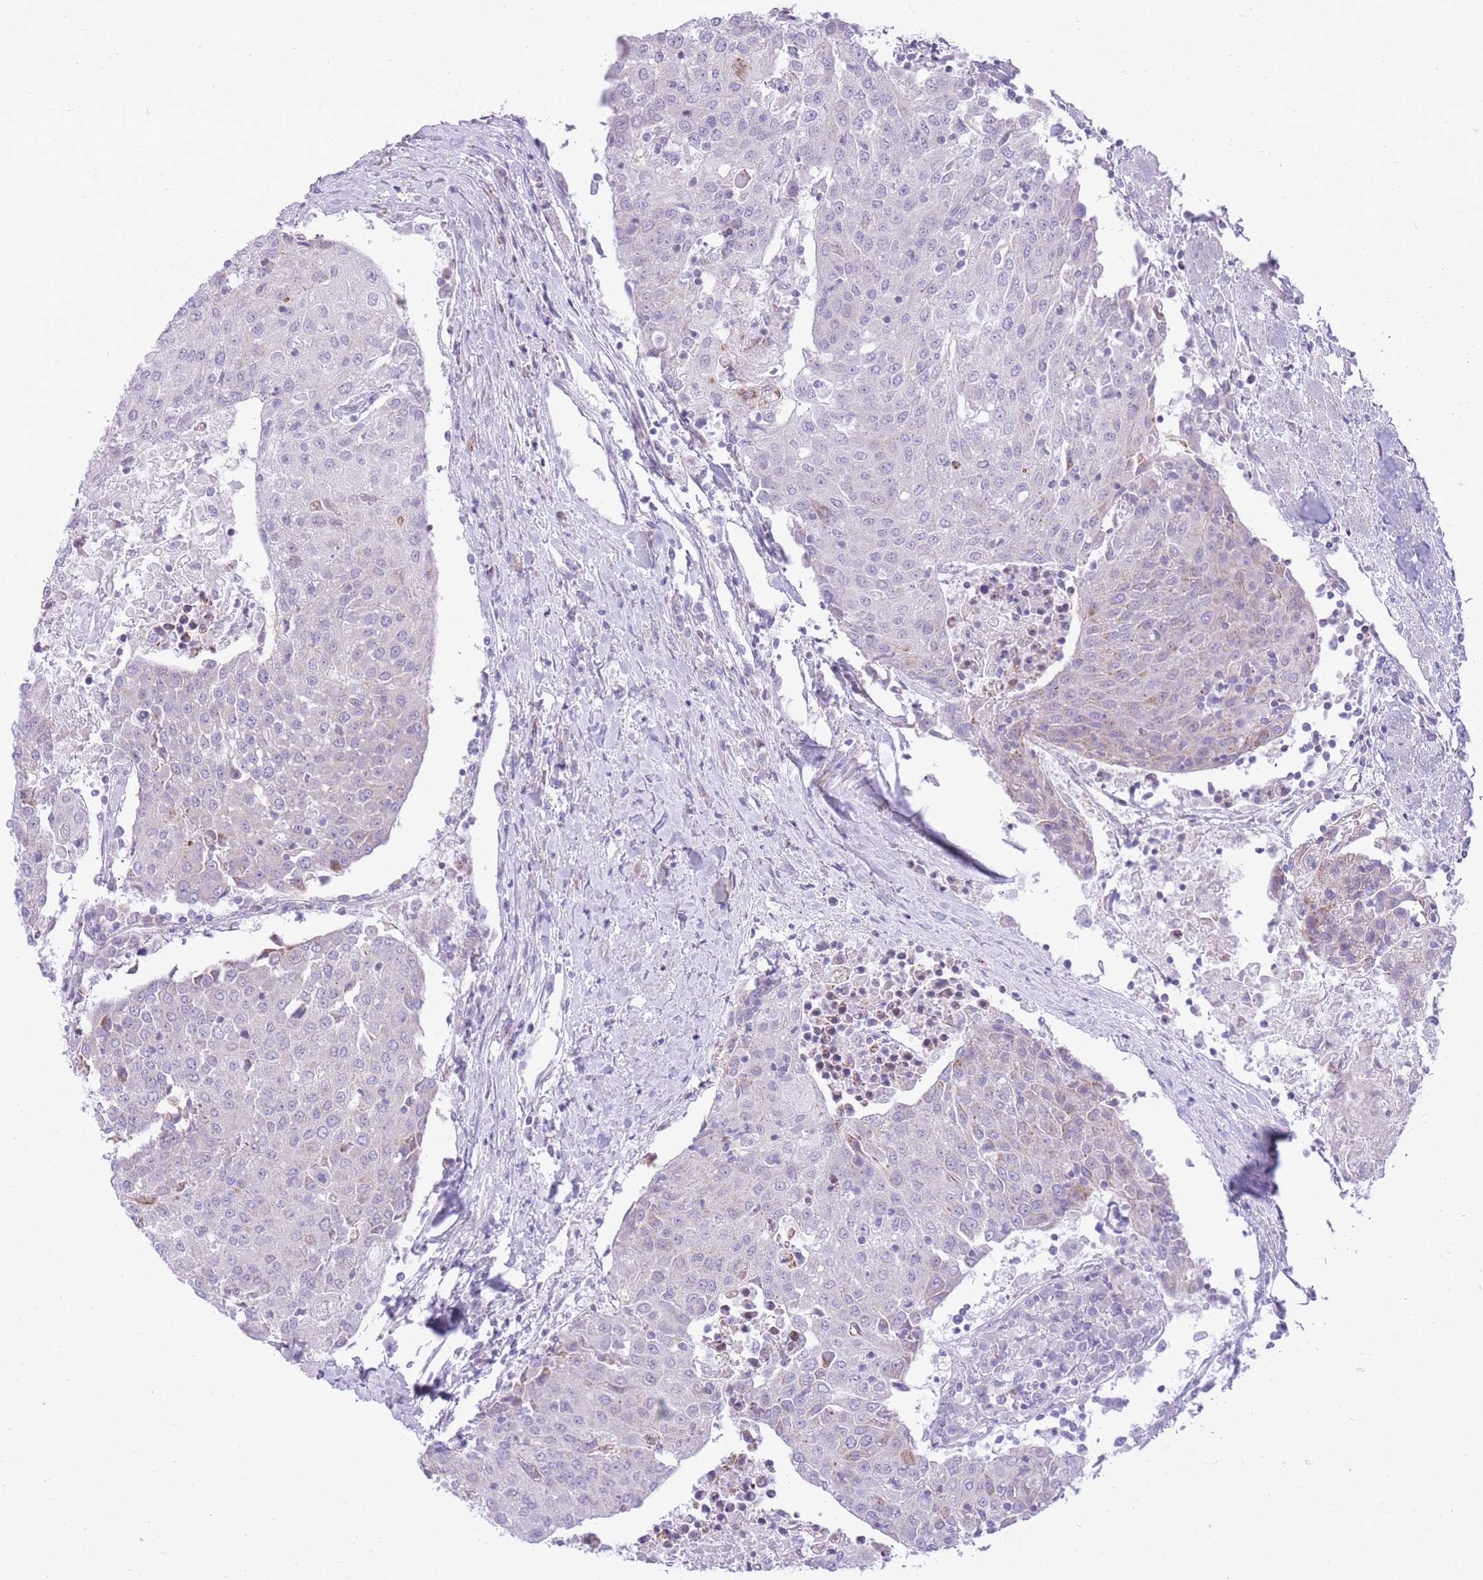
{"staining": {"intensity": "negative", "quantity": "none", "location": "none"}, "tissue": "urothelial cancer", "cell_type": "Tumor cells", "image_type": "cancer", "snomed": [{"axis": "morphology", "description": "Urothelial carcinoma, High grade"}, {"axis": "topography", "description": "Urinary bladder"}], "caption": "There is no significant expression in tumor cells of urothelial cancer.", "gene": "DENND2D", "patient": {"sex": "female", "age": 85}}